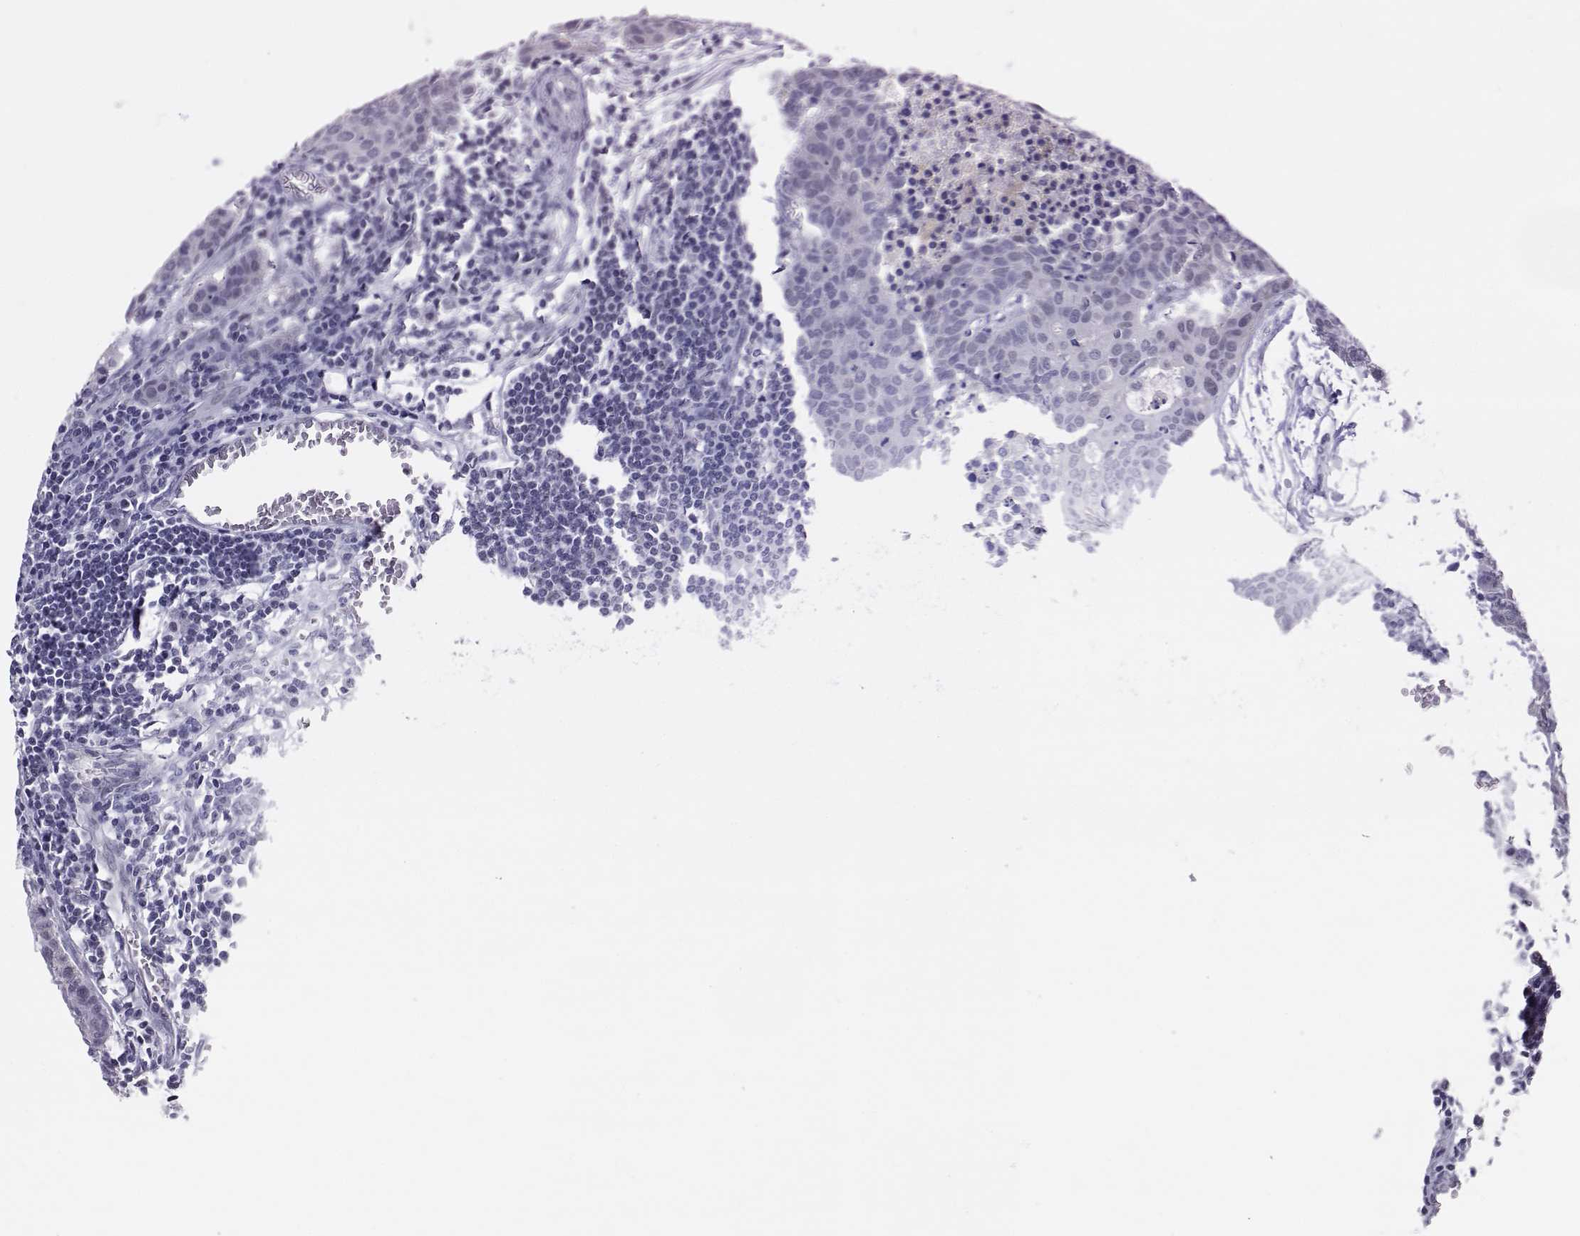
{"staining": {"intensity": "negative", "quantity": "none", "location": "none"}, "tissue": "carcinoid", "cell_type": "Tumor cells", "image_type": "cancer", "snomed": [{"axis": "morphology", "description": "Carcinoid, malignant, NOS"}, {"axis": "topography", "description": "Colon"}], "caption": "IHC image of neoplastic tissue: malignant carcinoid stained with DAB reveals no significant protein staining in tumor cells.", "gene": "DNAAF1", "patient": {"sex": "male", "age": 81}}